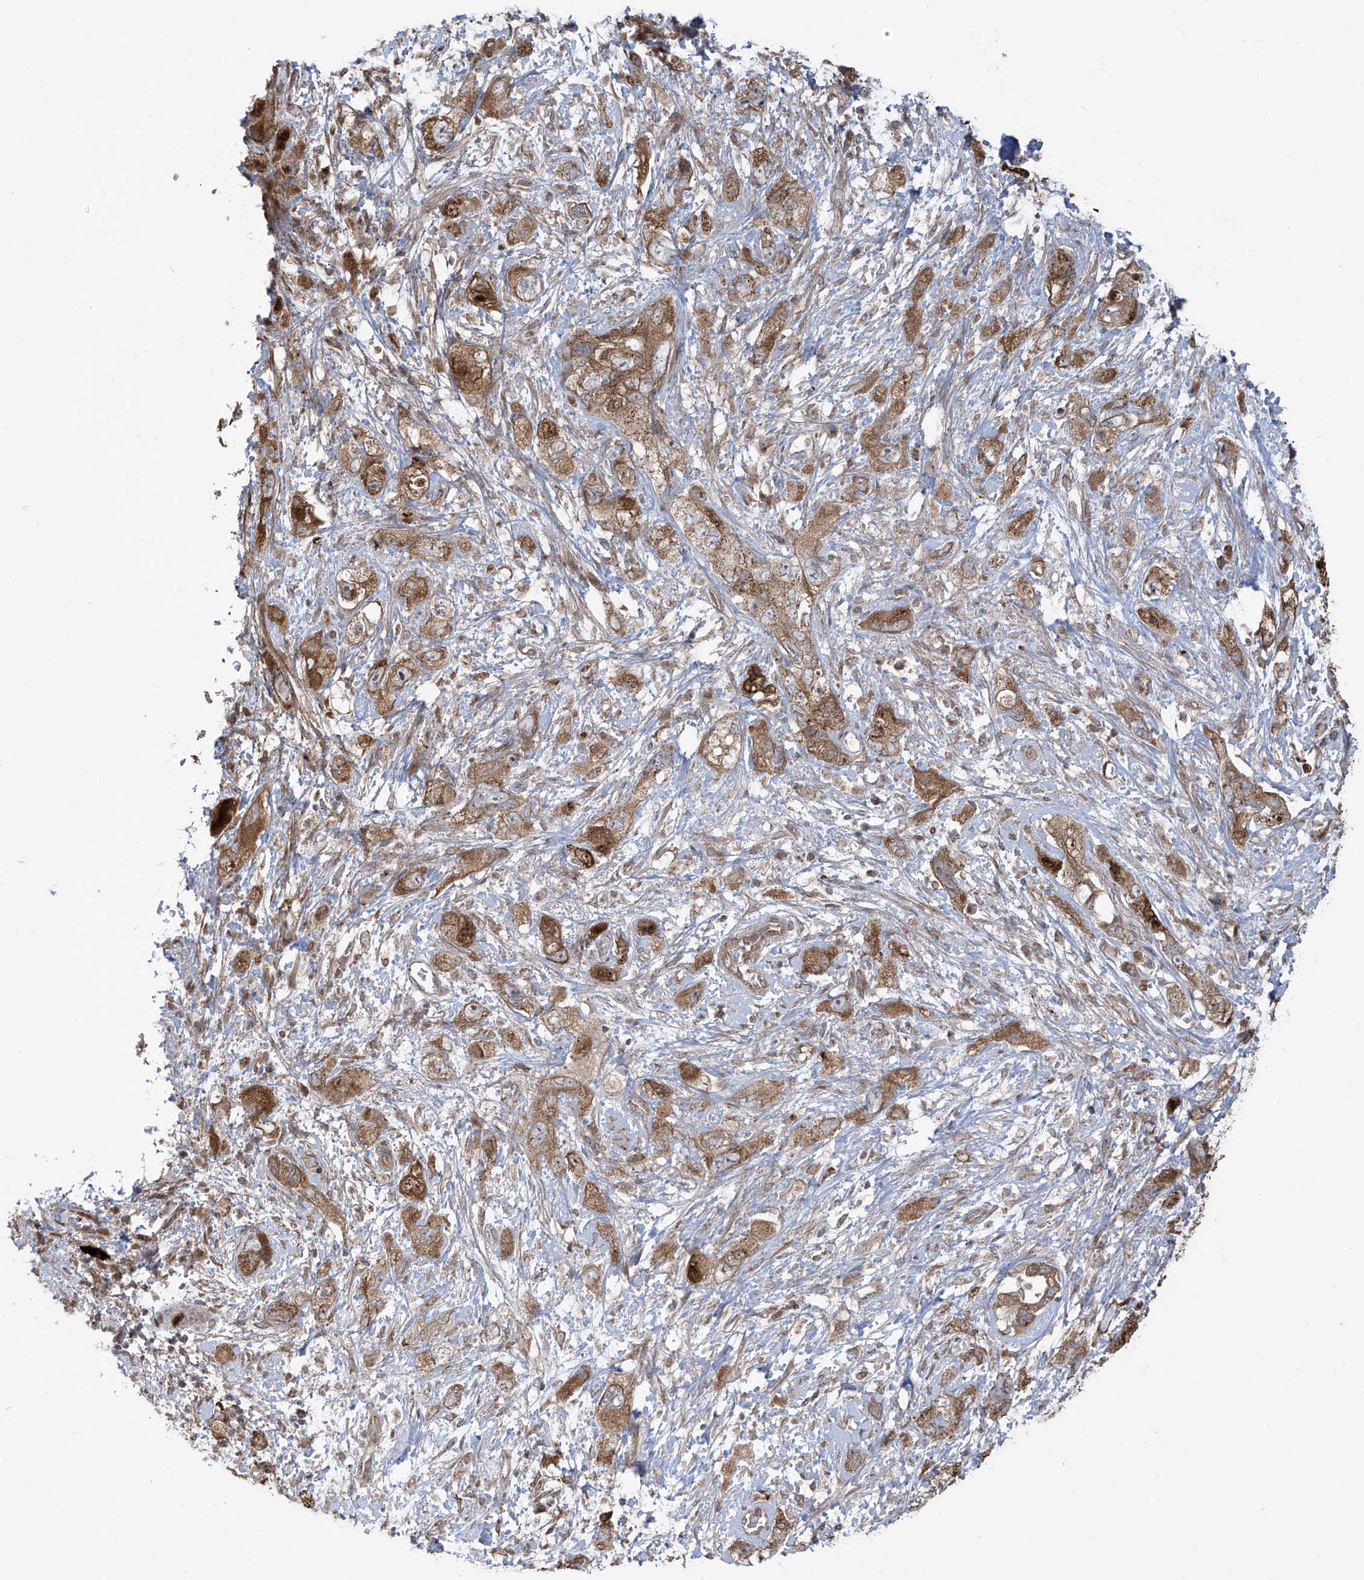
{"staining": {"intensity": "moderate", "quantity": ">75%", "location": "cytoplasmic/membranous"}, "tissue": "pancreatic cancer", "cell_type": "Tumor cells", "image_type": "cancer", "snomed": [{"axis": "morphology", "description": "Adenocarcinoma, NOS"}, {"axis": "topography", "description": "Pancreas"}], "caption": "Pancreatic adenocarcinoma stained for a protein (brown) demonstrates moderate cytoplasmic/membranous positive positivity in about >75% of tumor cells.", "gene": "PDE11A", "patient": {"sex": "female", "age": 73}}